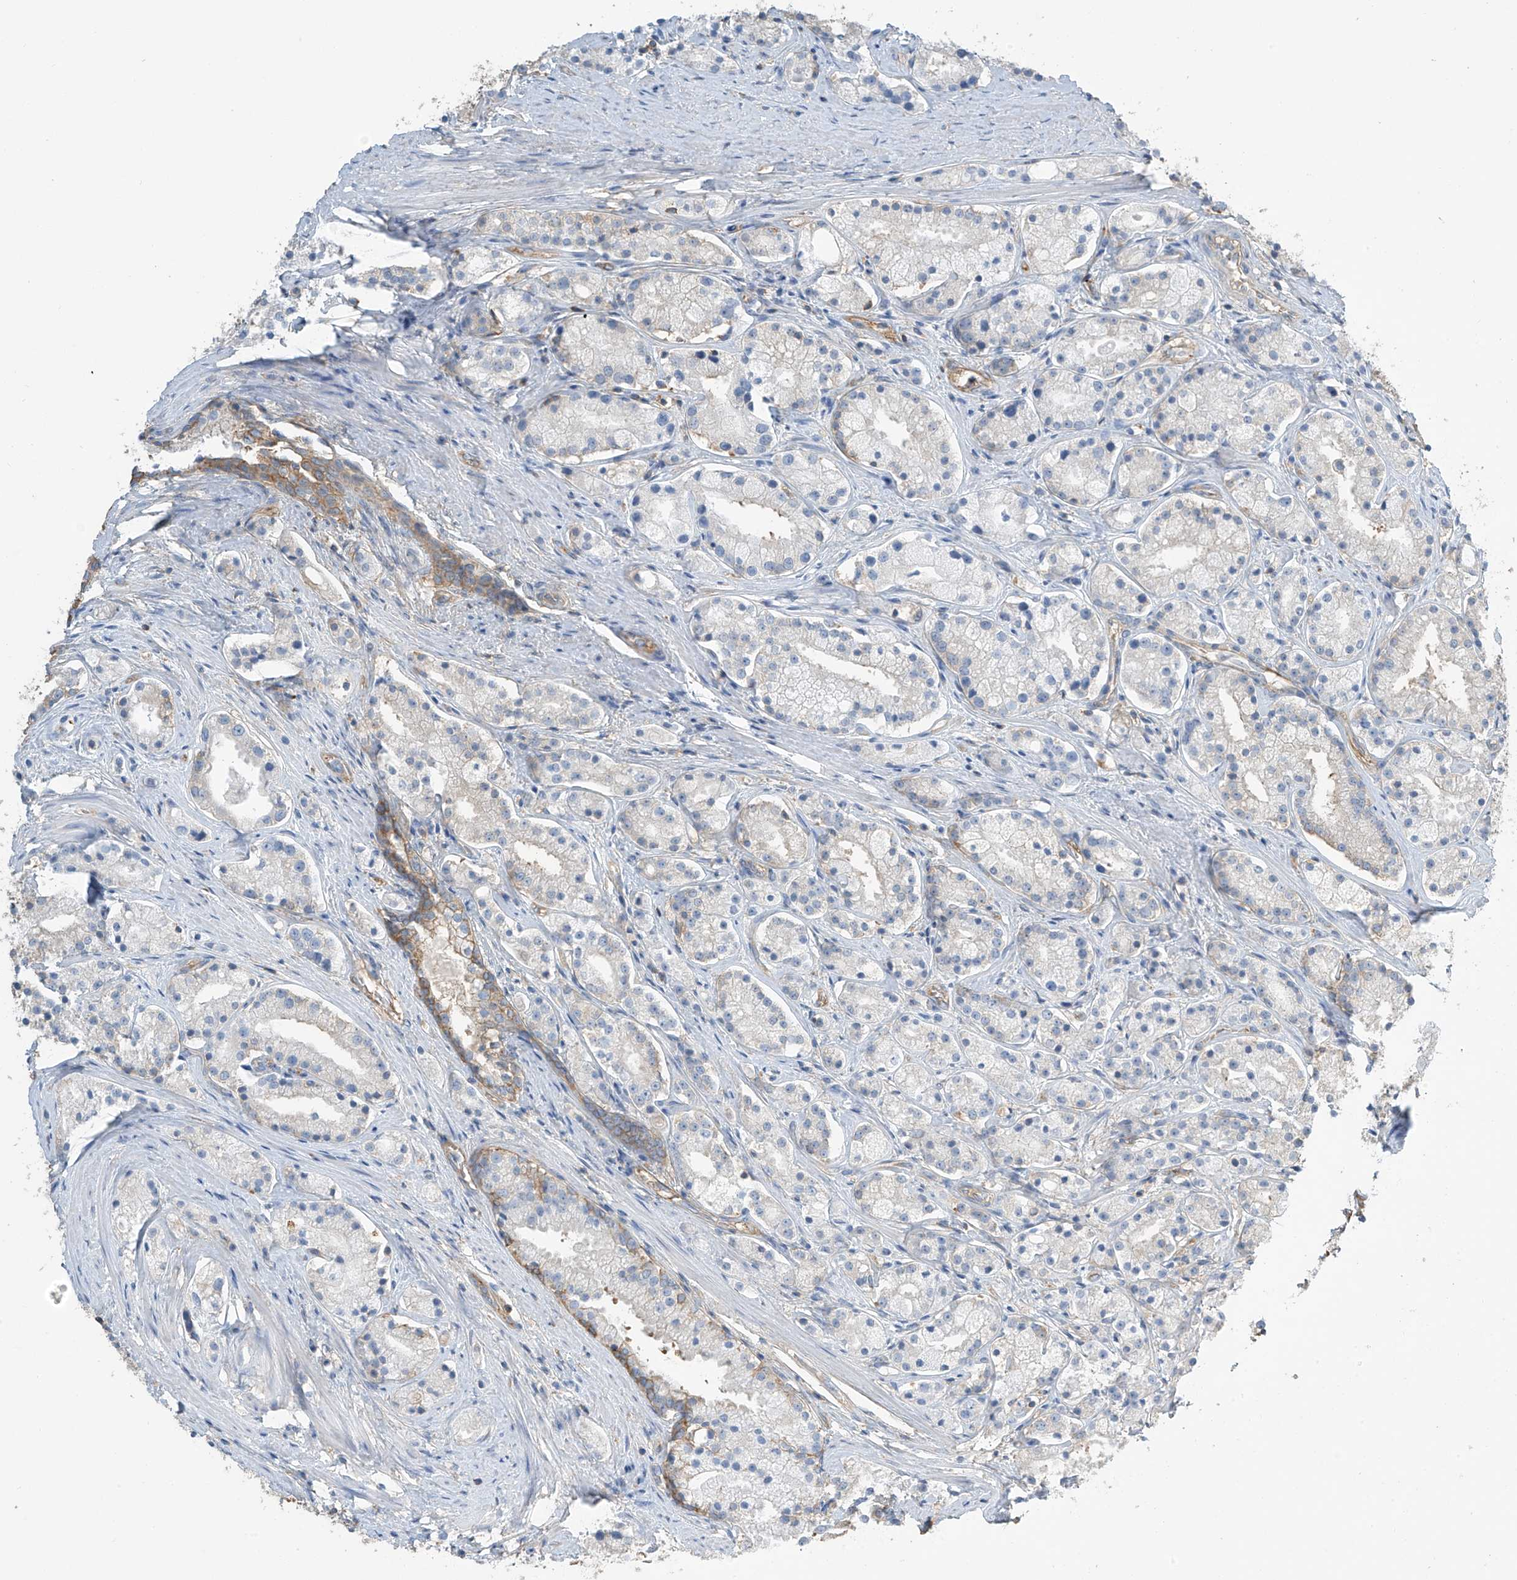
{"staining": {"intensity": "weak", "quantity": "<25%", "location": "cytoplasmic/membranous"}, "tissue": "prostate cancer", "cell_type": "Tumor cells", "image_type": "cancer", "snomed": [{"axis": "morphology", "description": "Adenocarcinoma, High grade"}, {"axis": "topography", "description": "Prostate"}], "caption": "This is an immunohistochemistry photomicrograph of human prostate high-grade adenocarcinoma. There is no expression in tumor cells.", "gene": "ZNF846", "patient": {"sex": "male", "age": 69}}